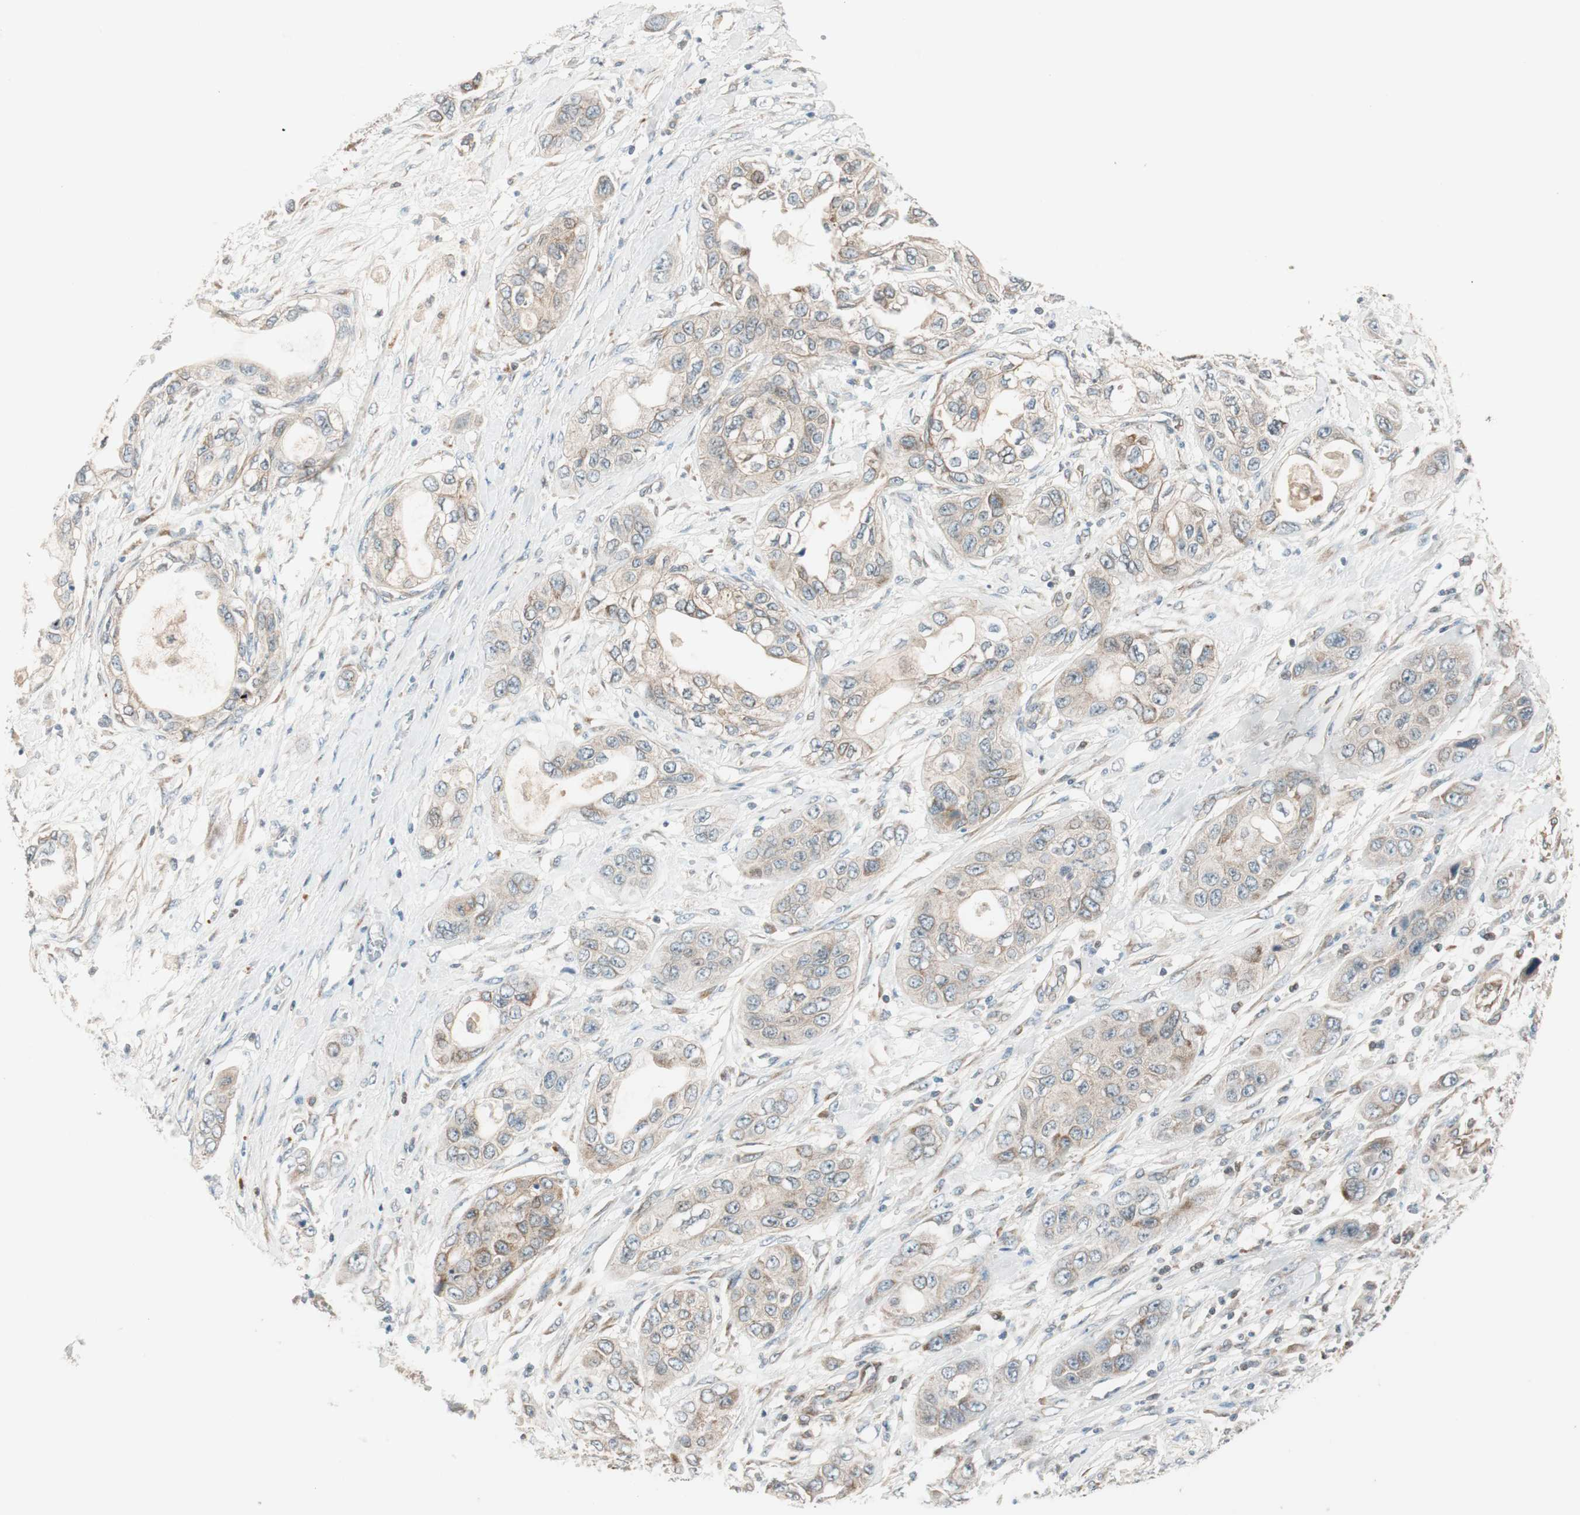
{"staining": {"intensity": "weak", "quantity": ">75%", "location": "cytoplasmic/membranous"}, "tissue": "pancreatic cancer", "cell_type": "Tumor cells", "image_type": "cancer", "snomed": [{"axis": "morphology", "description": "Adenocarcinoma, NOS"}, {"axis": "topography", "description": "Pancreas"}], "caption": "Immunohistochemistry photomicrograph of pancreatic adenocarcinoma stained for a protein (brown), which displays low levels of weak cytoplasmic/membranous expression in about >75% of tumor cells.", "gene": "ABI1", "patient": {"sex": "female", "age": 70}}